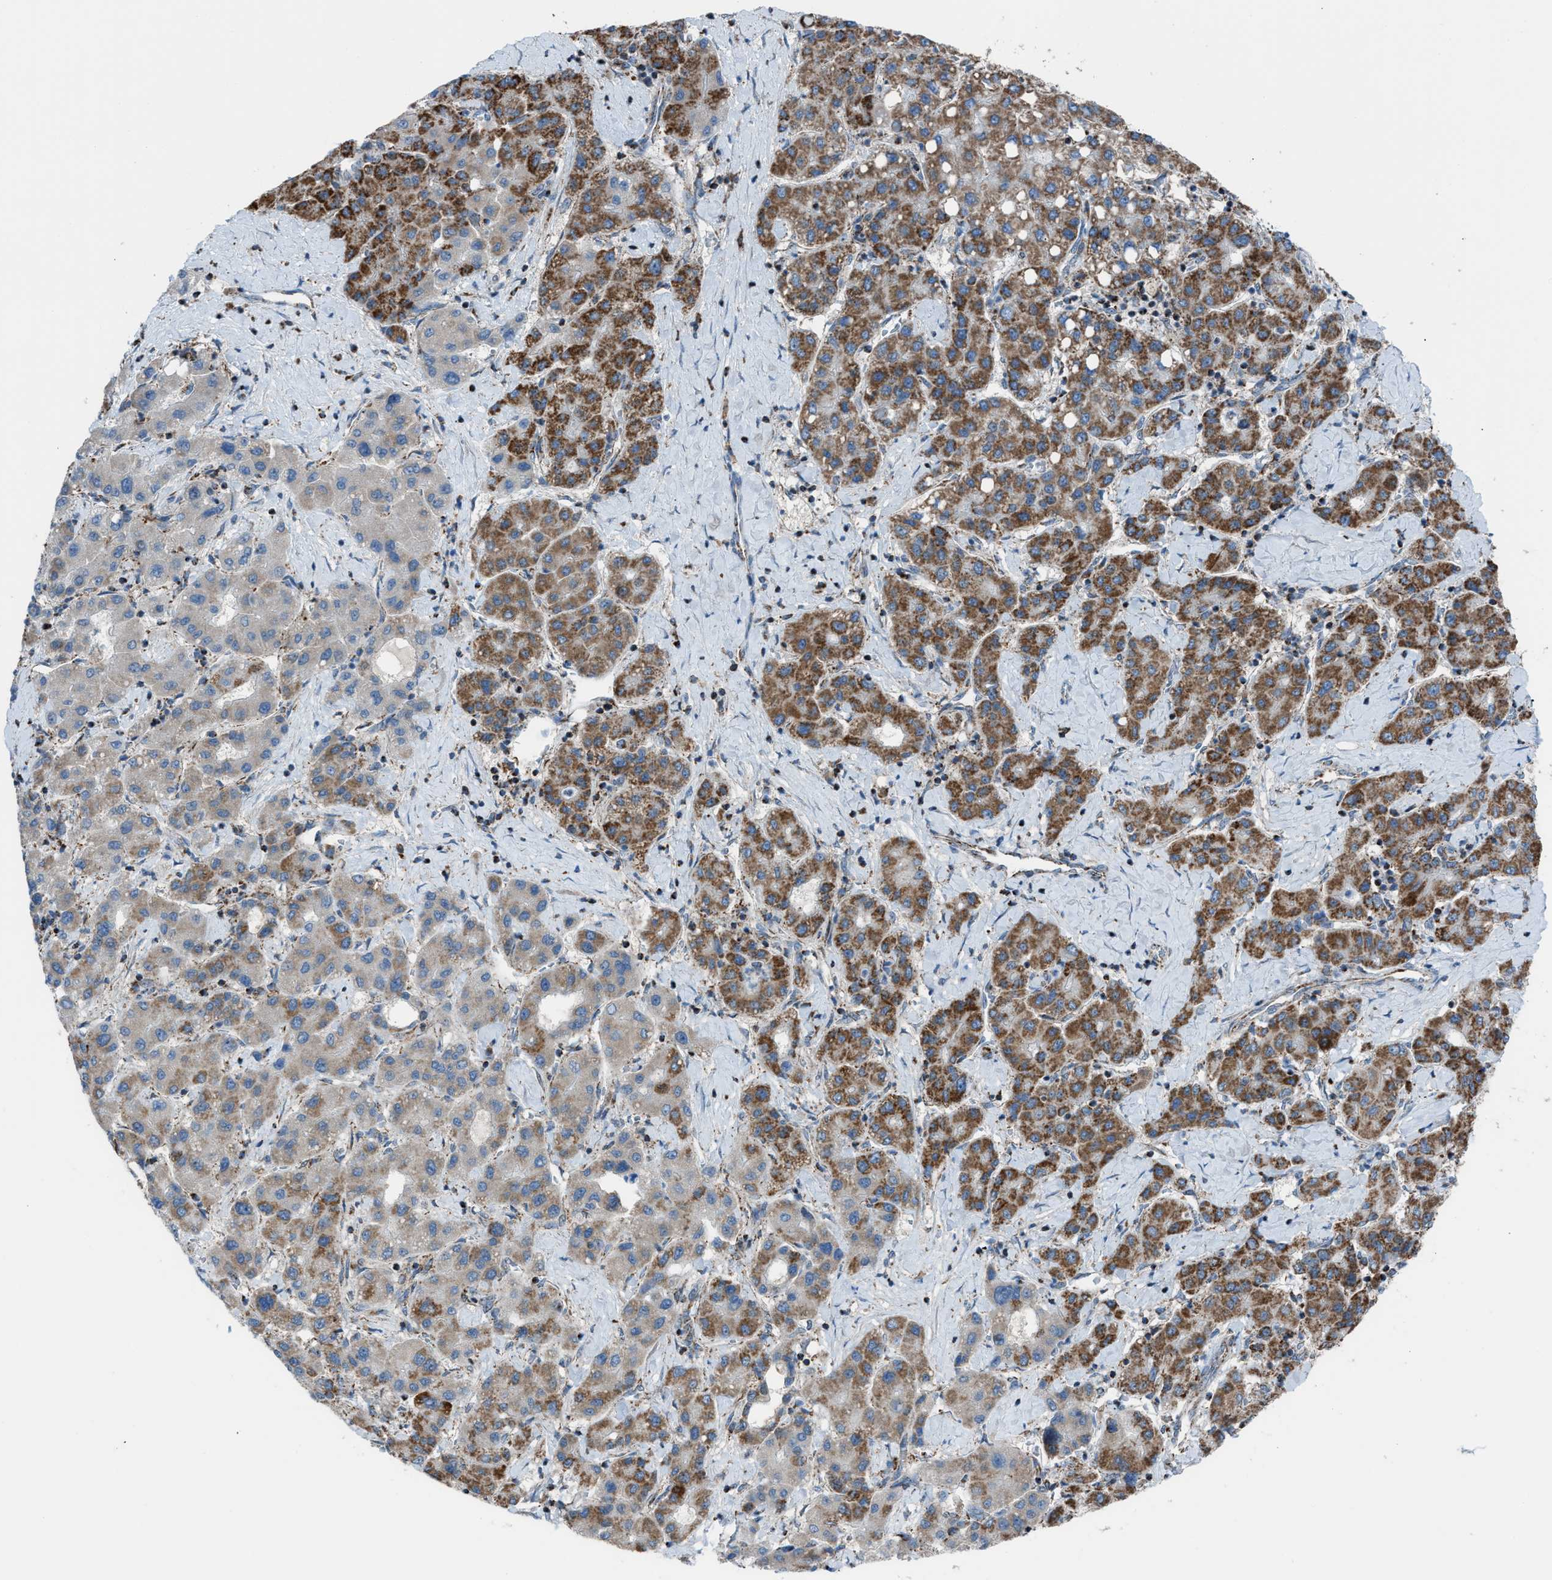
{"staining": {"intensity": "strong", "quantity": ">75%", "location": "cytoplasmic/membranous"}, "tissue": "liver cancer", "cell_type": "Tumor cells", "image_type": "cancer", "snomed": [{"axis": "morphology", "description": "Carcinoma, Hepatocellular, NOS"}, {"axis": "topography", "description": "Liver"}], "caption": "Liver cancer stained with DAB immunohistochemistry (IHC) displays high levels of strong cytoplasmic/membranous staining in about >75% of tumor cells. Nuclei are stained in blue.", "gene": "SRM", "patient": {"sex": "male", "age": 65}}